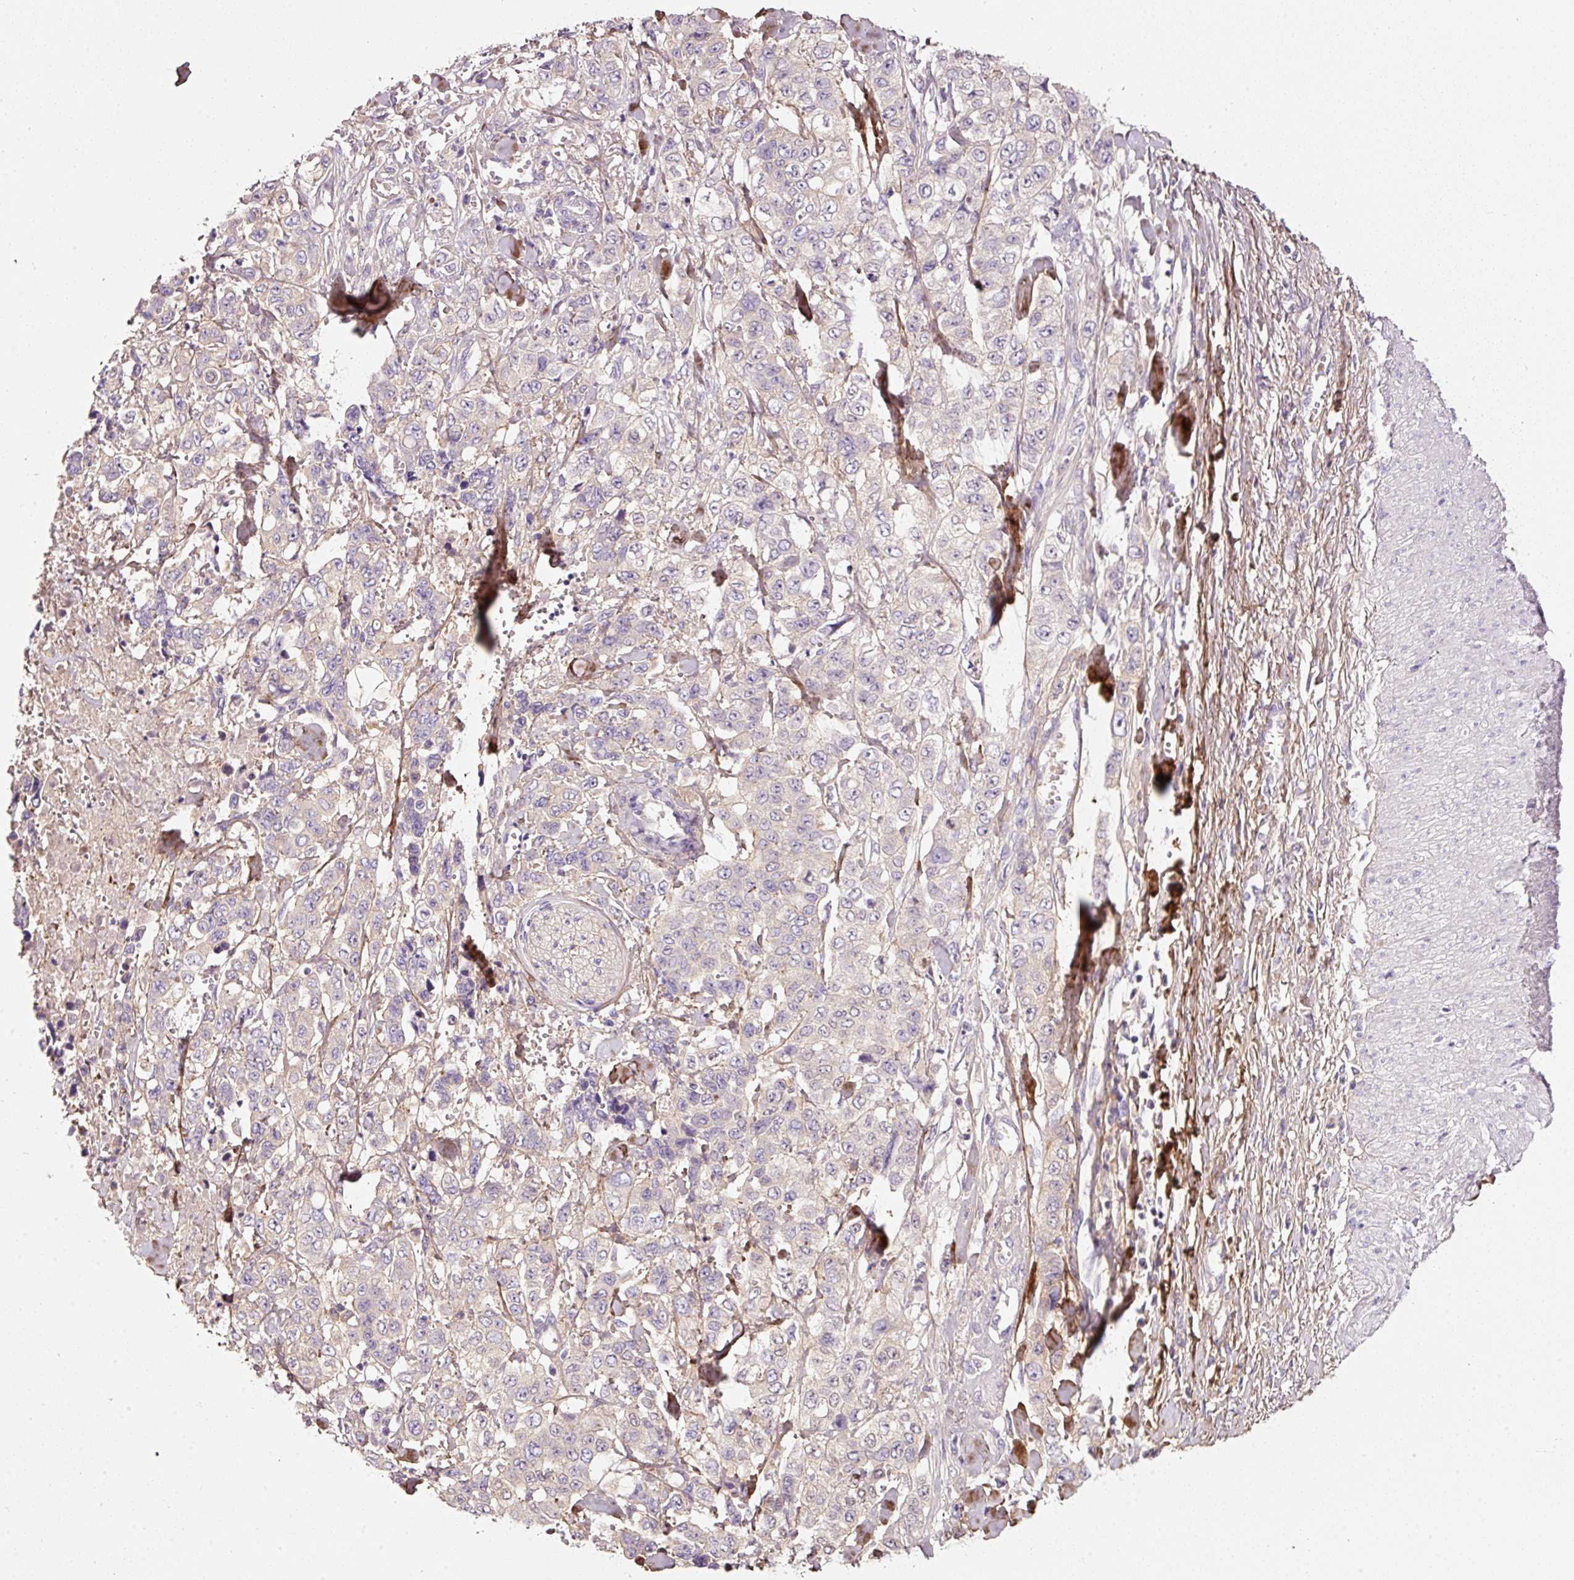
{"staining": {"intensity": "negative", "quantity": "none", "location": "none"}, "tissue": "stomach cancer", "cell_type": "Tumor cells", "image_type": "cancer", "snomed": [{"axis": "morphology", "description": "Adenocarcinoma, NOS"}, {"axis": "topography", "description": "Stomach, upper"}], "caption": "This photomicrograph is of stomach cancer (adenocarcinoma) stained with IHC to label a protein in brown with the nuclei are counter-stained blue. There is no staining in tumor cells.", "gene": "SOS2", "patient": {"sex": "male", "age": 62}}